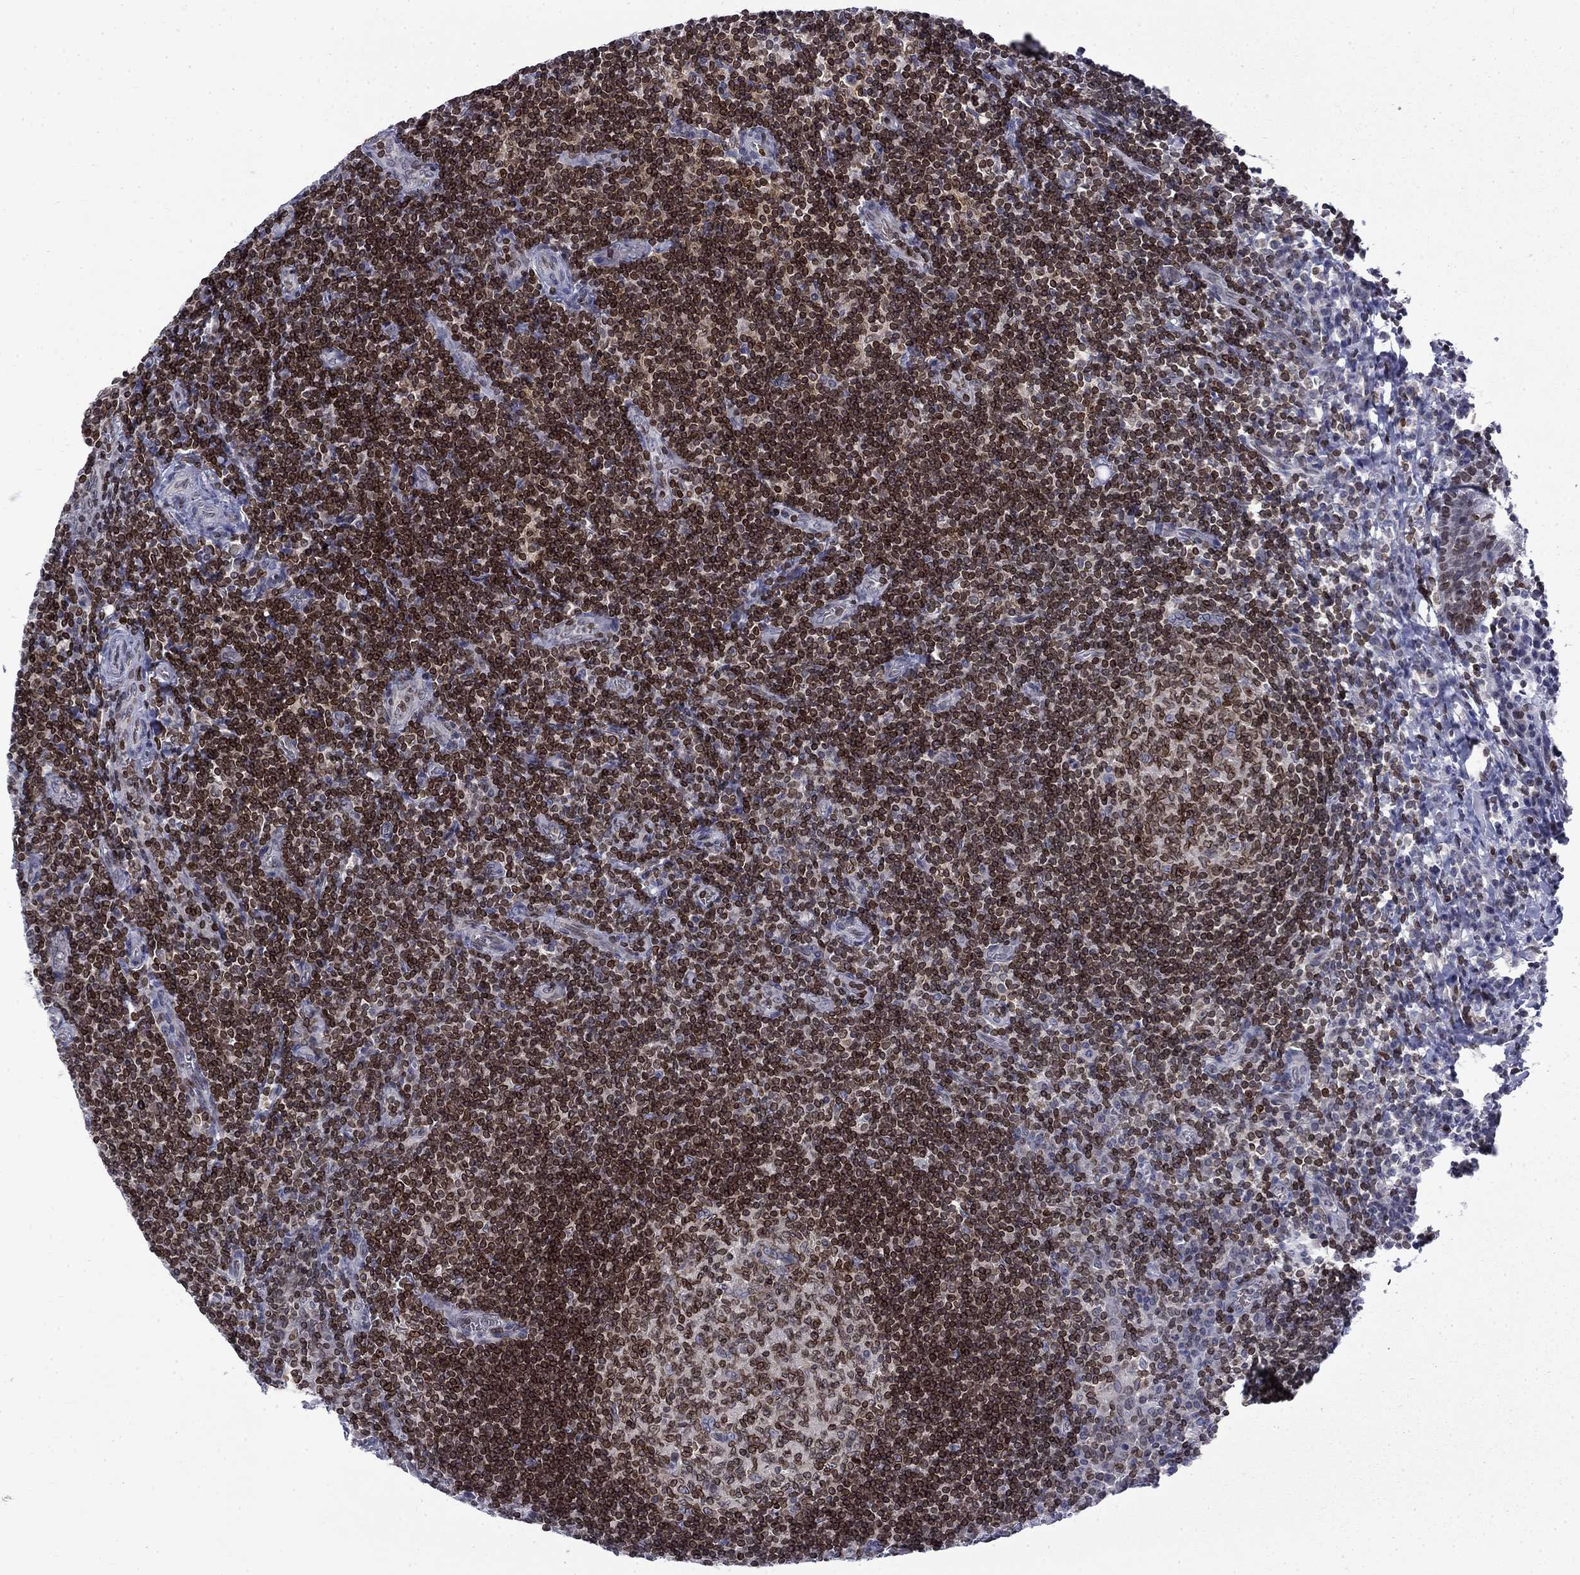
{"staining": {"intensity": "strong", "quantity": "<25%", "location": "cytoplasmic/membranous,nuclear"}, "tissue": "tonsil", "cell_type": "Germinal center cells", "image_type": "normal", "snomed": [{"axis": "morphology", "description": "Normal tissue, NOS"}, {"axis": "morphology", "description": "Inflammation, NOS"}, {"axis": "topography", "description": "Tonsil"}], "caption": "High-power microscopy captured an immunohistochemistry (IHC) micrograph of benign tonsil, revealing strong cytoplasmic/membranous,nuclear positivity in about <25% of germinal center cells. The staining was performed using DAB to visualize the protein expression in brown, while the nuclei were stained in blue with hematoxylin (Magnification: 20x).", "gene": "SLA", "patient": {"sex": "female", "age": 31}}